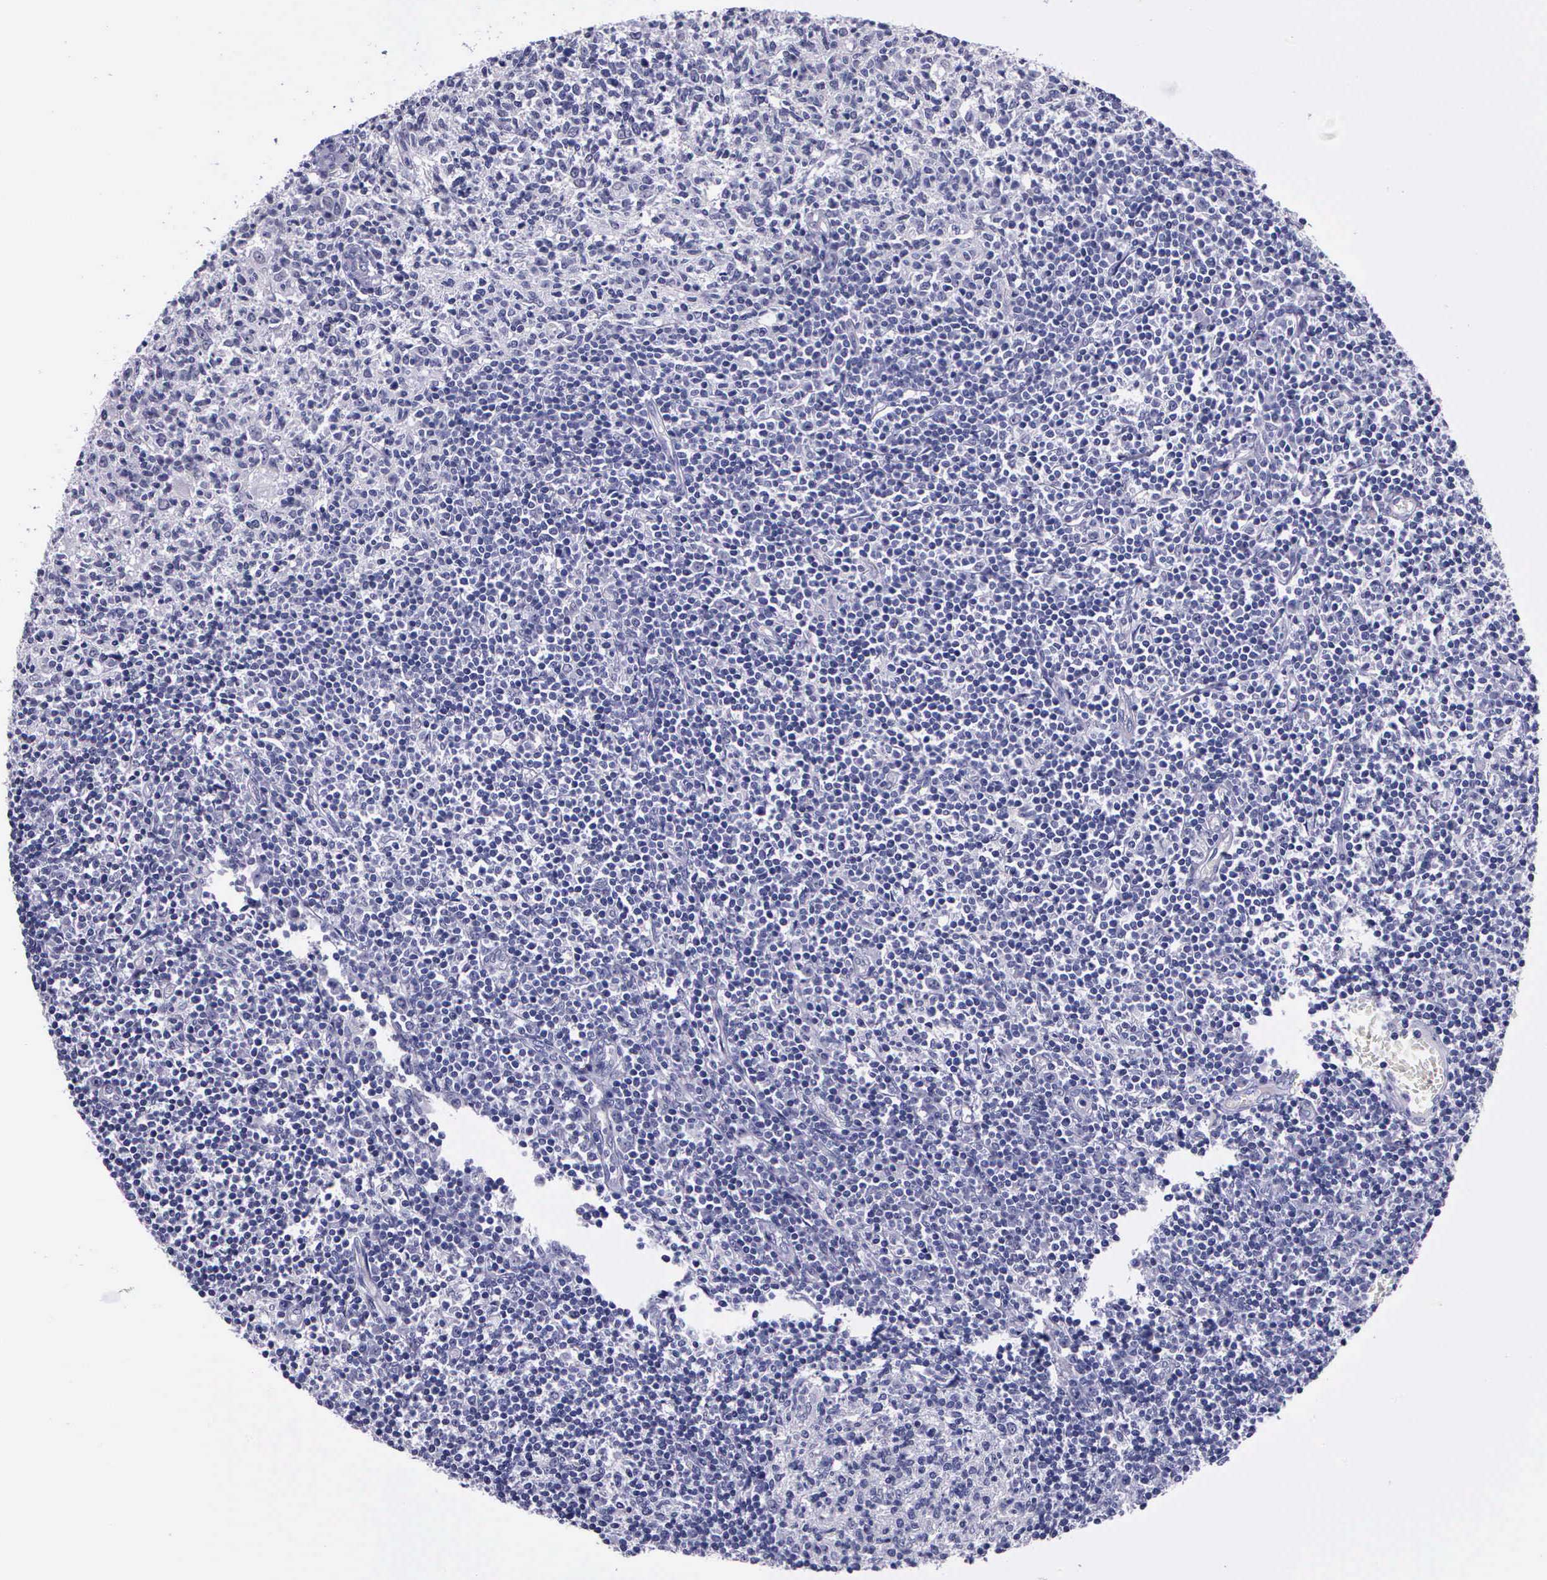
{"staining": {"intensity": "negative", "quantity": "none", "location": "none"}, "tissue": "lymph node", "cell_type": "Germinal center cells", "image_type": "normal", "snomed": [{"axis": "morphology", "description": "Normal tissue, NOS"}, {"axis": "topography", "description": "Lymph node"}], "caption": "High magnification brightfield microscopy of benign lymph node stained with DAB (3,3'-diaminobenzidine) (brown) and counterstained with hematoxylin (blue): germinal center cells show no significant staining. The staining is performed using DAB (3,3'-diaminobenzidine) brown chromogen with nuclei counter-stained in using hematoxylin.", "gene": "AHNAK2", "patient": {"sex": "female", "age": 55}}